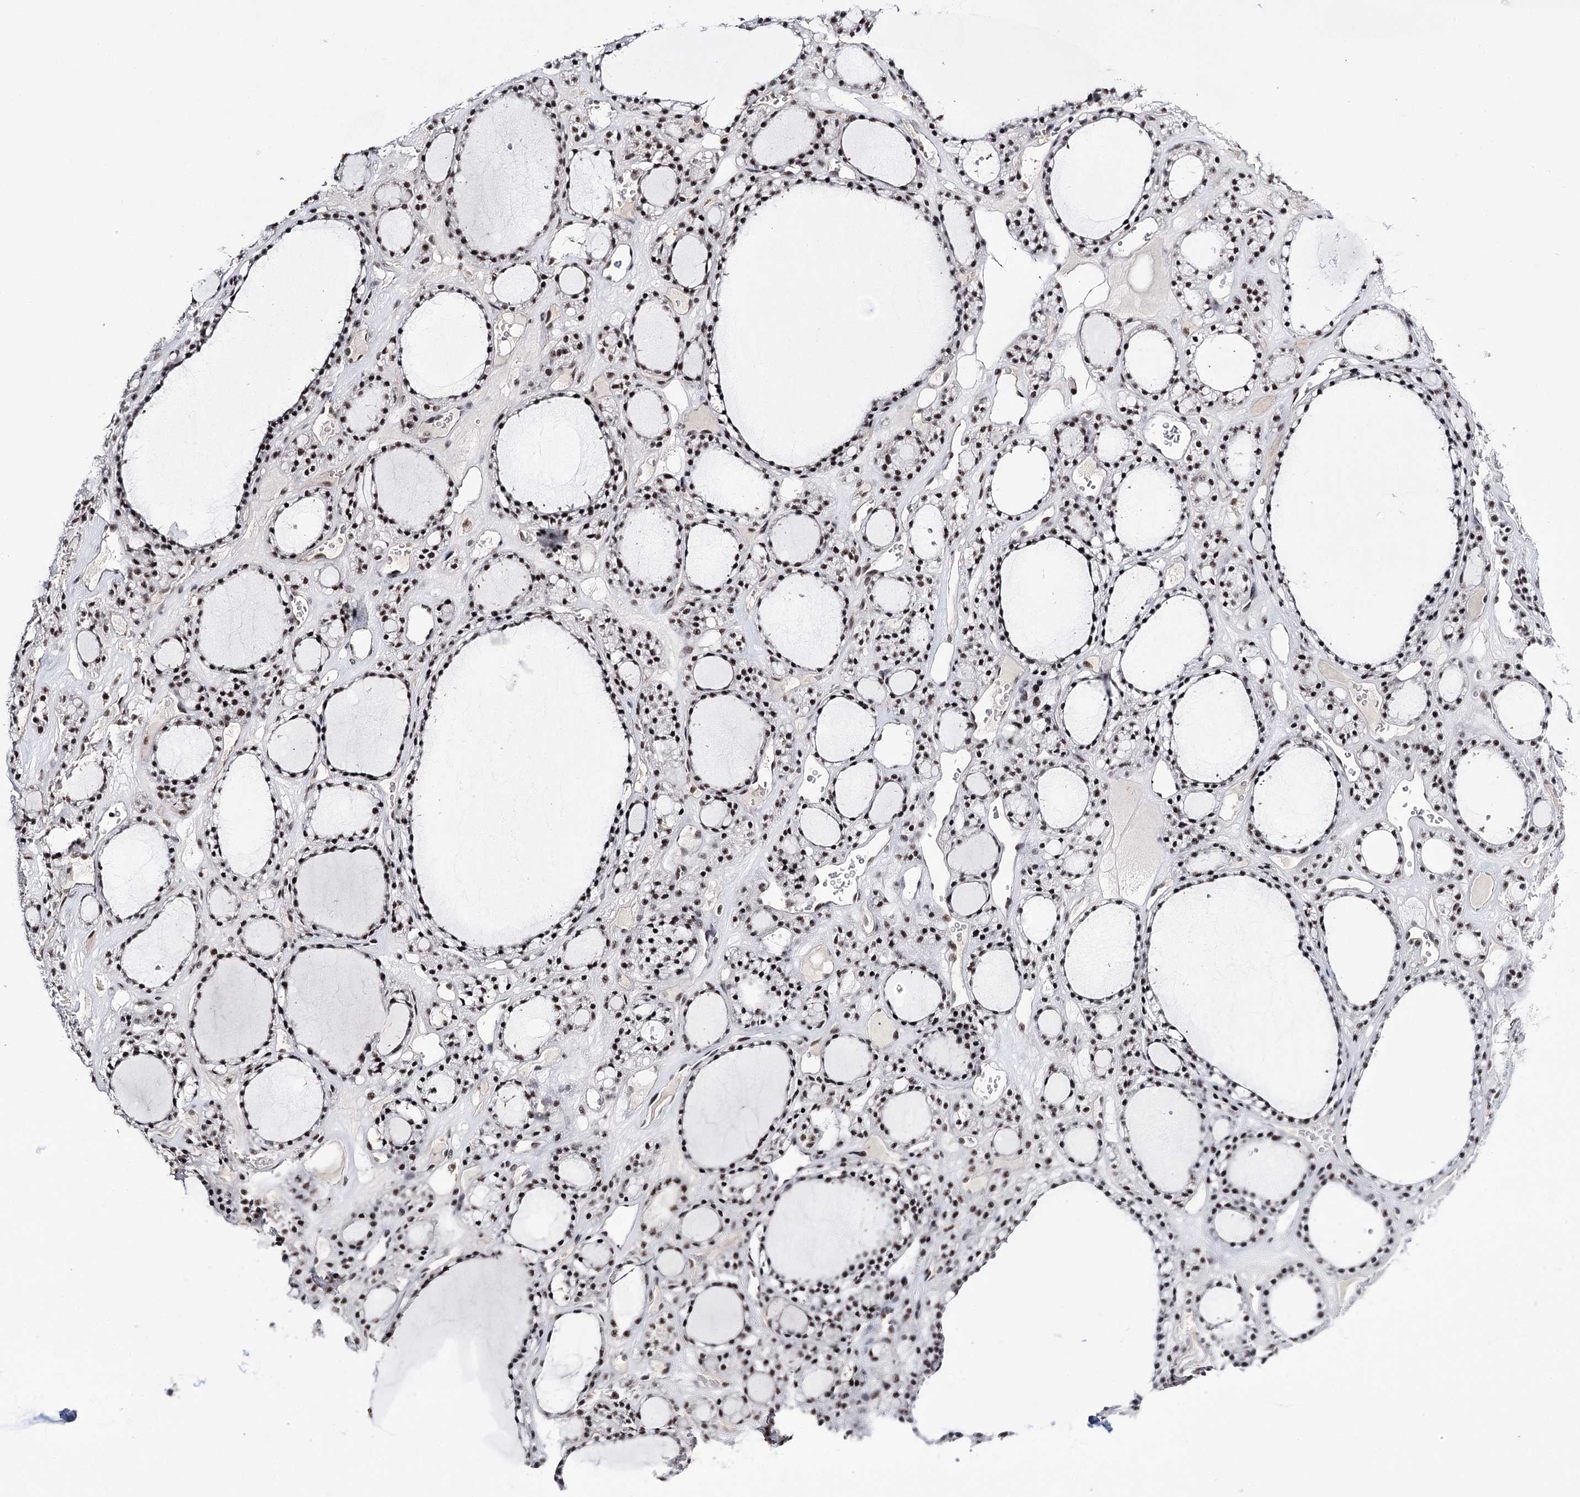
{"staining": {"intensity": "moderate", "quantity": ">75%", "location": "nuclear"}, "tissue": "thyroid gland", "cell_type": "Glandular cells", "image_type": "normal", "snomed": [{"axis": "morphology", "description": "Normal tissue, NOS"}, {"axis": "topography", "description": "Thyroid gland"}], "caption": "This micrograph exhibits normal thyroid gland stained with IHC to label a protein in brown. The nuclear of glandular cells show moderate positivity for the protein. Nuclei are counter-stained blue.", "gene": "PRPF40A", "patient": {"sex": "female", "age": 28}}